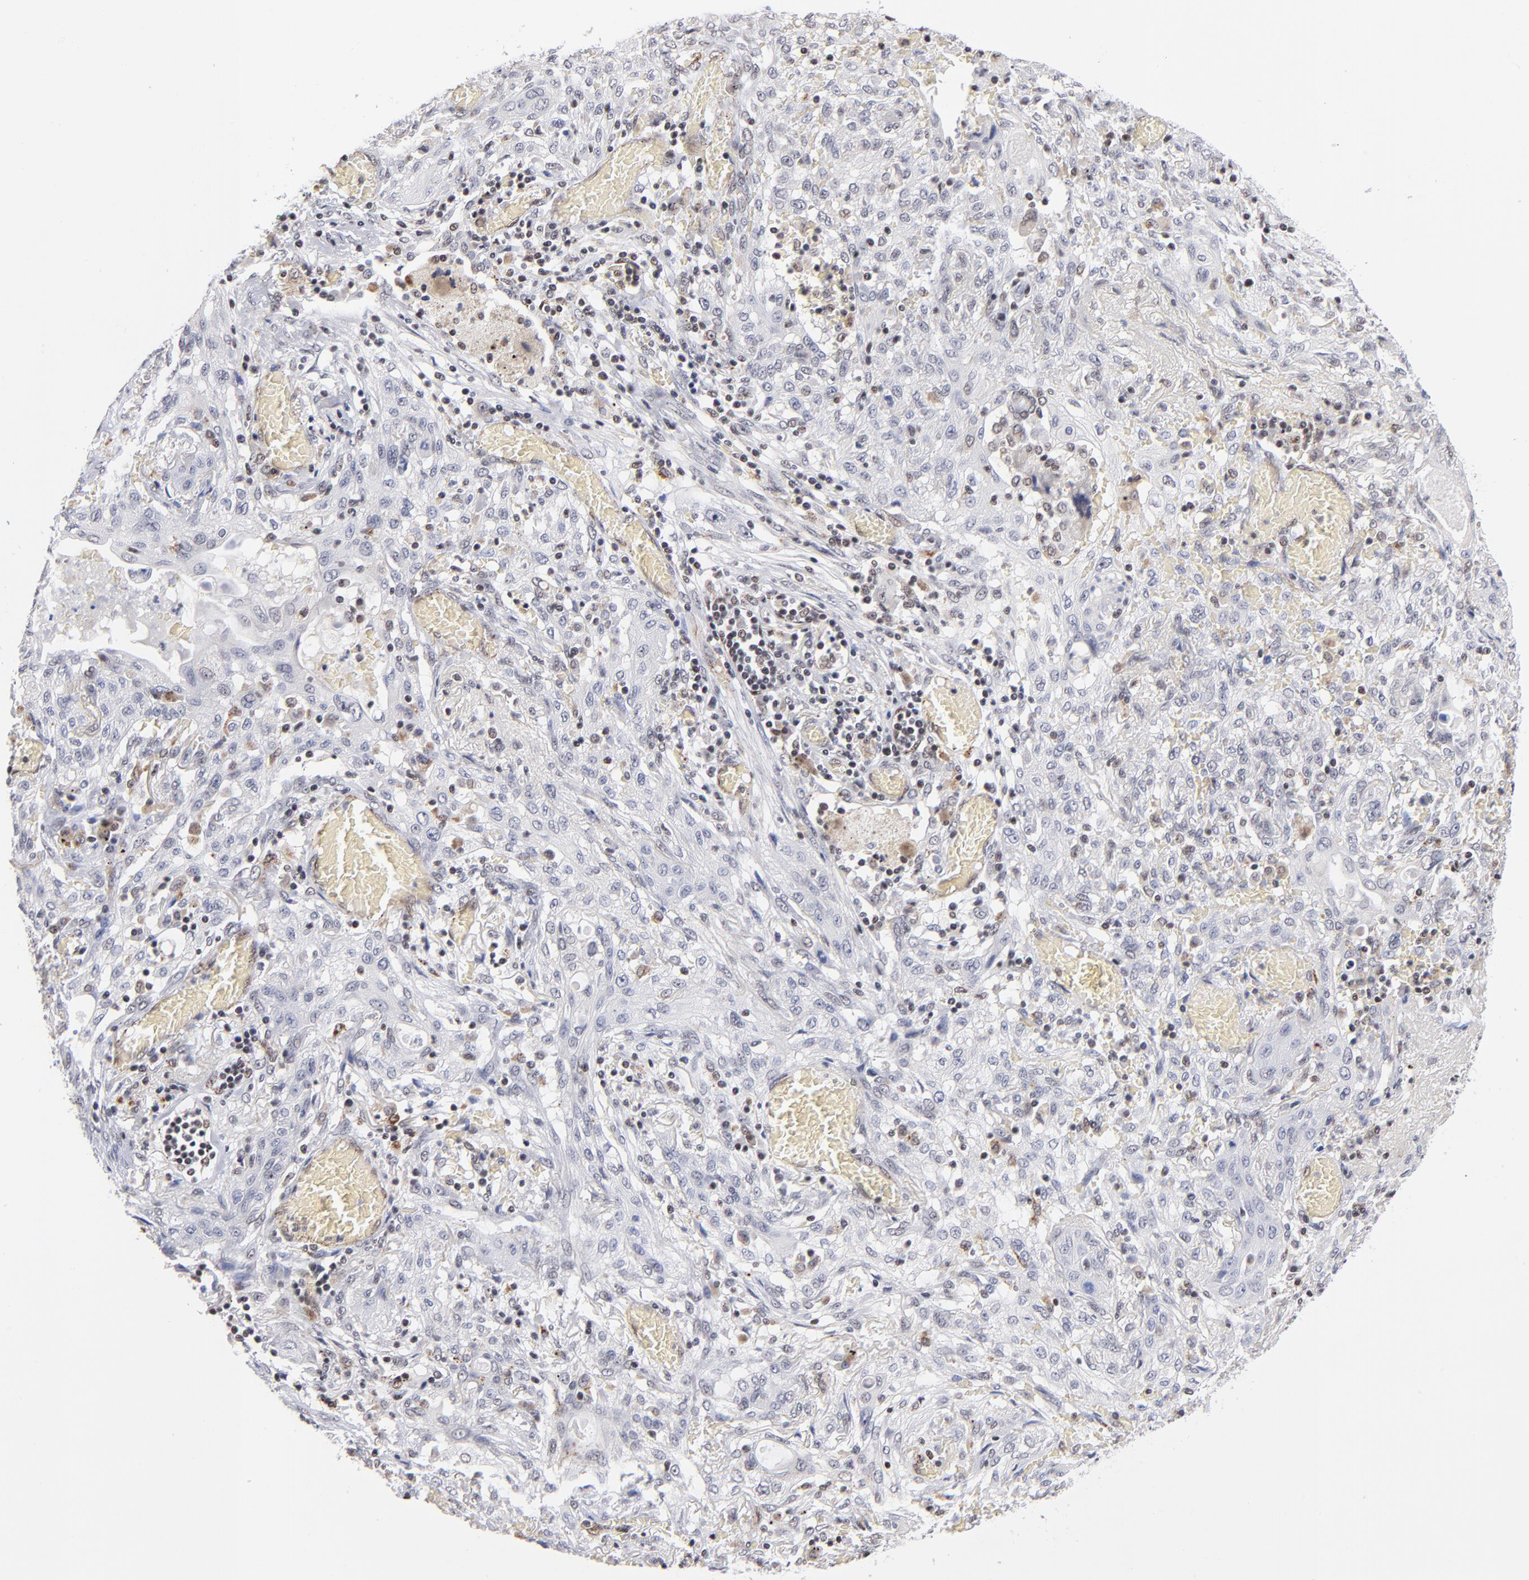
{"staining": {"intensity": "negative", "quantity": "none", "location": "none"}, "tissue": "lung cancer", "cell_type": "Tumor cells", "image_type": "cancer", "snomed": [{"axis": "morphology", "description": "Squamous cell carcinoma, NOS"}, {"axis": "topography", "description": "Lung"}], "caption": "Squamous cell carcinoma (lung) was stained to show a protein in brown. There is no significant positivity in tumor cells.", "gene": "GABPA", "patient": {"sex": "female", "age": 47}}